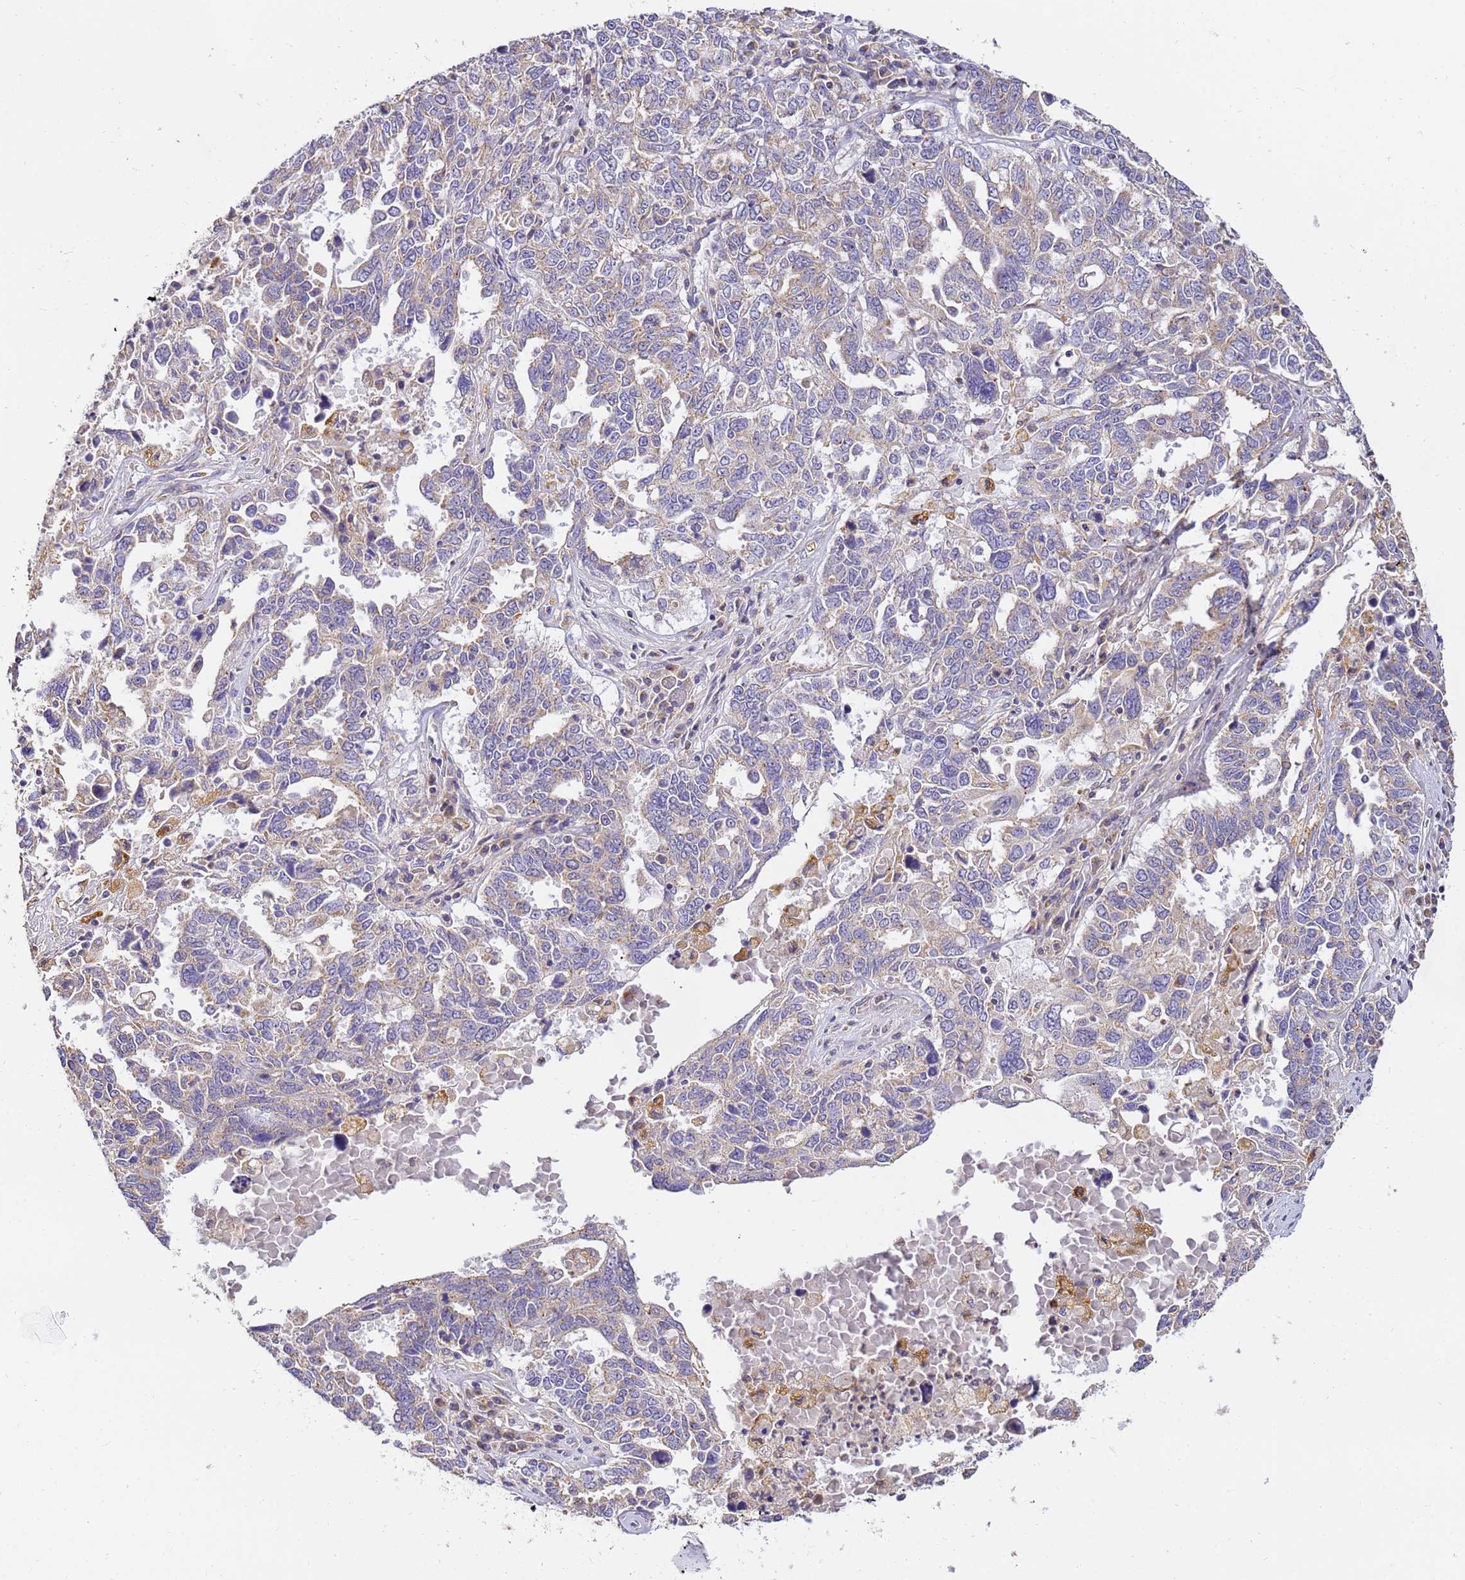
{"staining": {"intensity": "weak", "quantity": "25%-75%", "location": "cytoplasmic/membranous"}, "tissue": "ovarian cancer", "cell_type": "Tumor cells", "image_type": "cancer", "snomed": [{"axis": "morphology", "description": "Carcinoma, endometroid"}, {"axis": "topography", "description": "Ovary"}], "caption": "High-power microscopy captured an immunohistochemistry (IHC) micrograph of ovarian cancer, revealing weak cytoplasmic/membranous staining in about 25%-75% of tumor cells.", "gene": "ARL8B", "patient": {"sex": "female", "age": 62}}